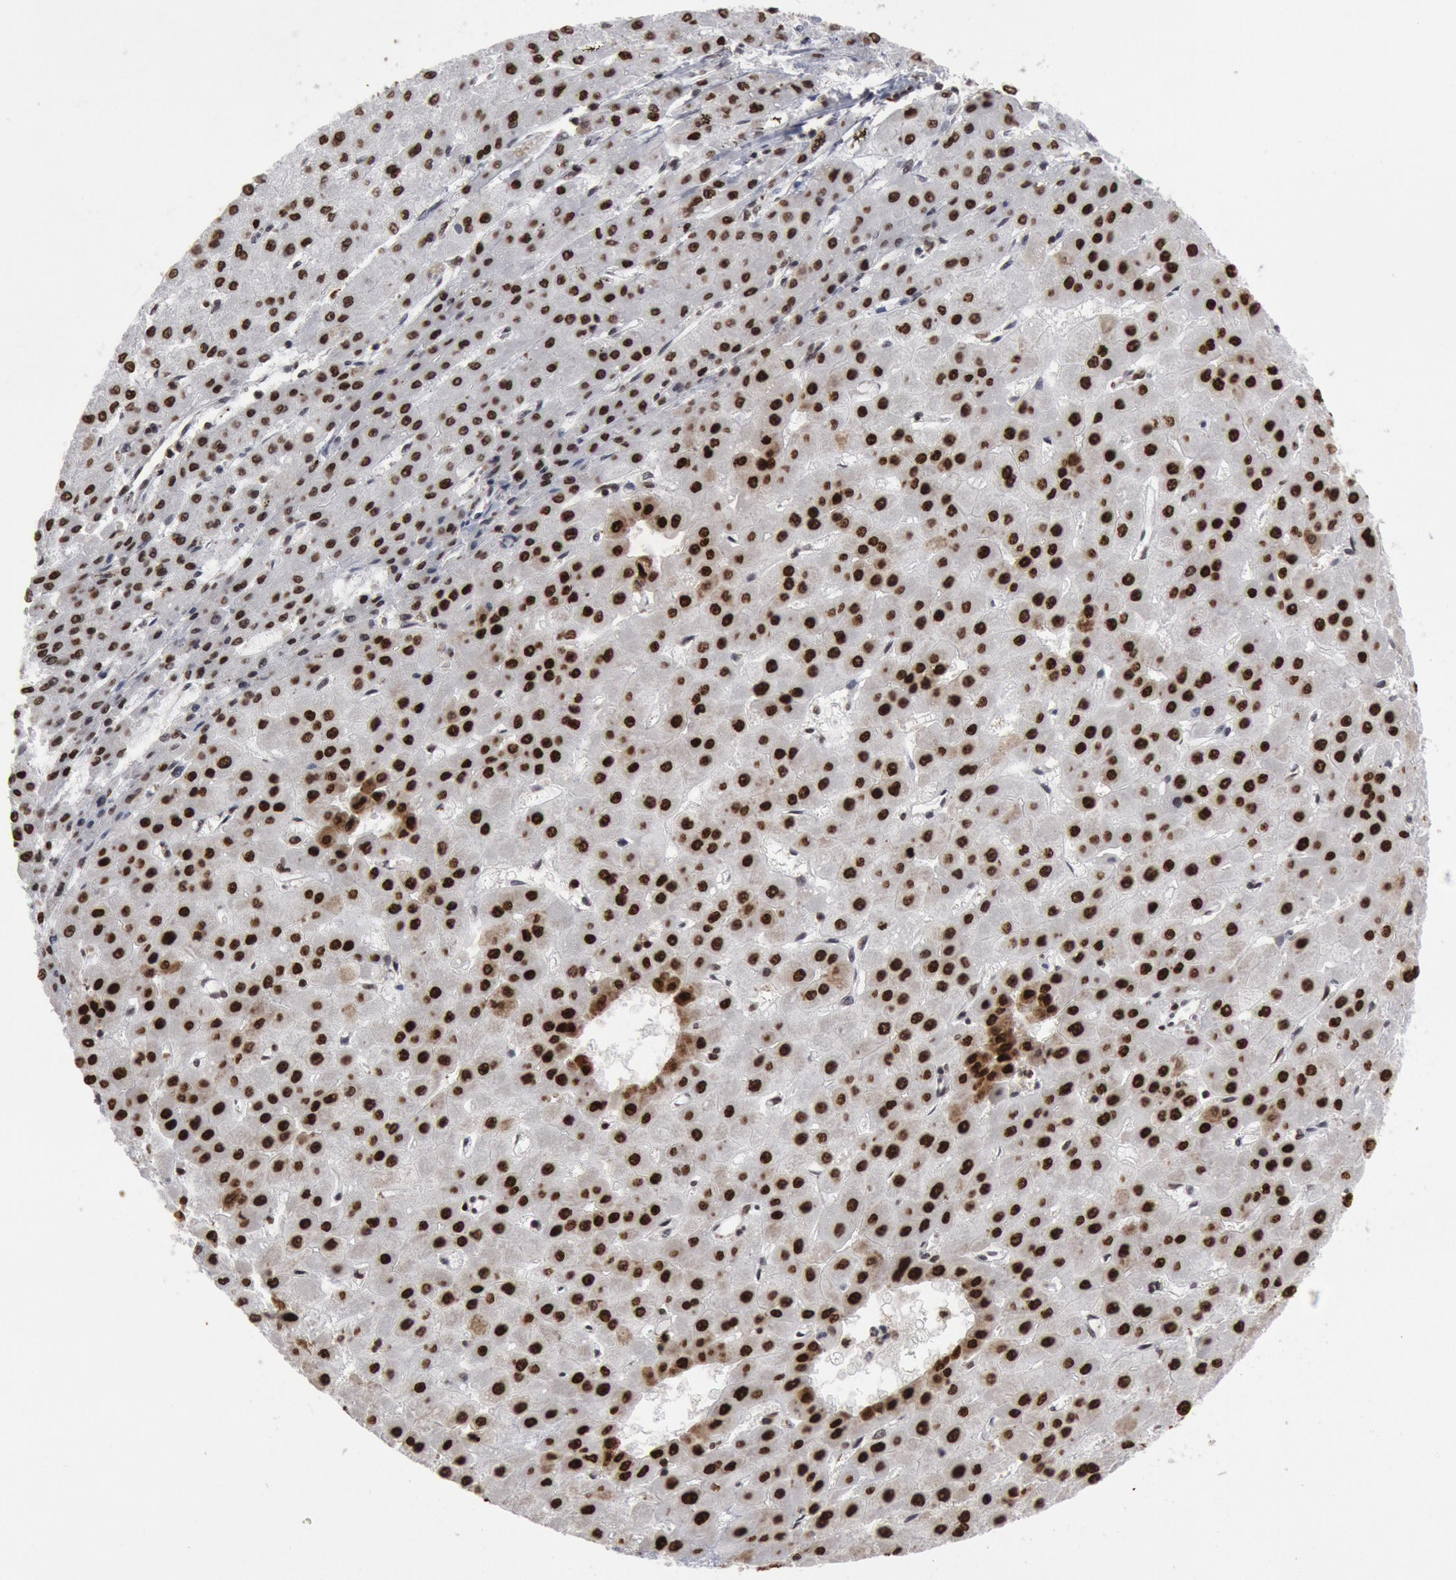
{"staining": {"intensity": "strong", "quantity": ">75%", "location": "nuclear"}, "tissue": "liver cancer", "cell_type": "Tumor cells", "image_type": "cancer", "snomed": [{"axis": "morphology", "description": "Carcinoma, Hepatocellular, NOS"}, {"axis": "topography", "description": "Liver"}], "caption": "Protein positivity by IHC displays strong nuclear staining in approximately >75% of tumor cells in liver cancer.", "gene": "SUB1", "patient": {"sex": "female", "age": 52}}